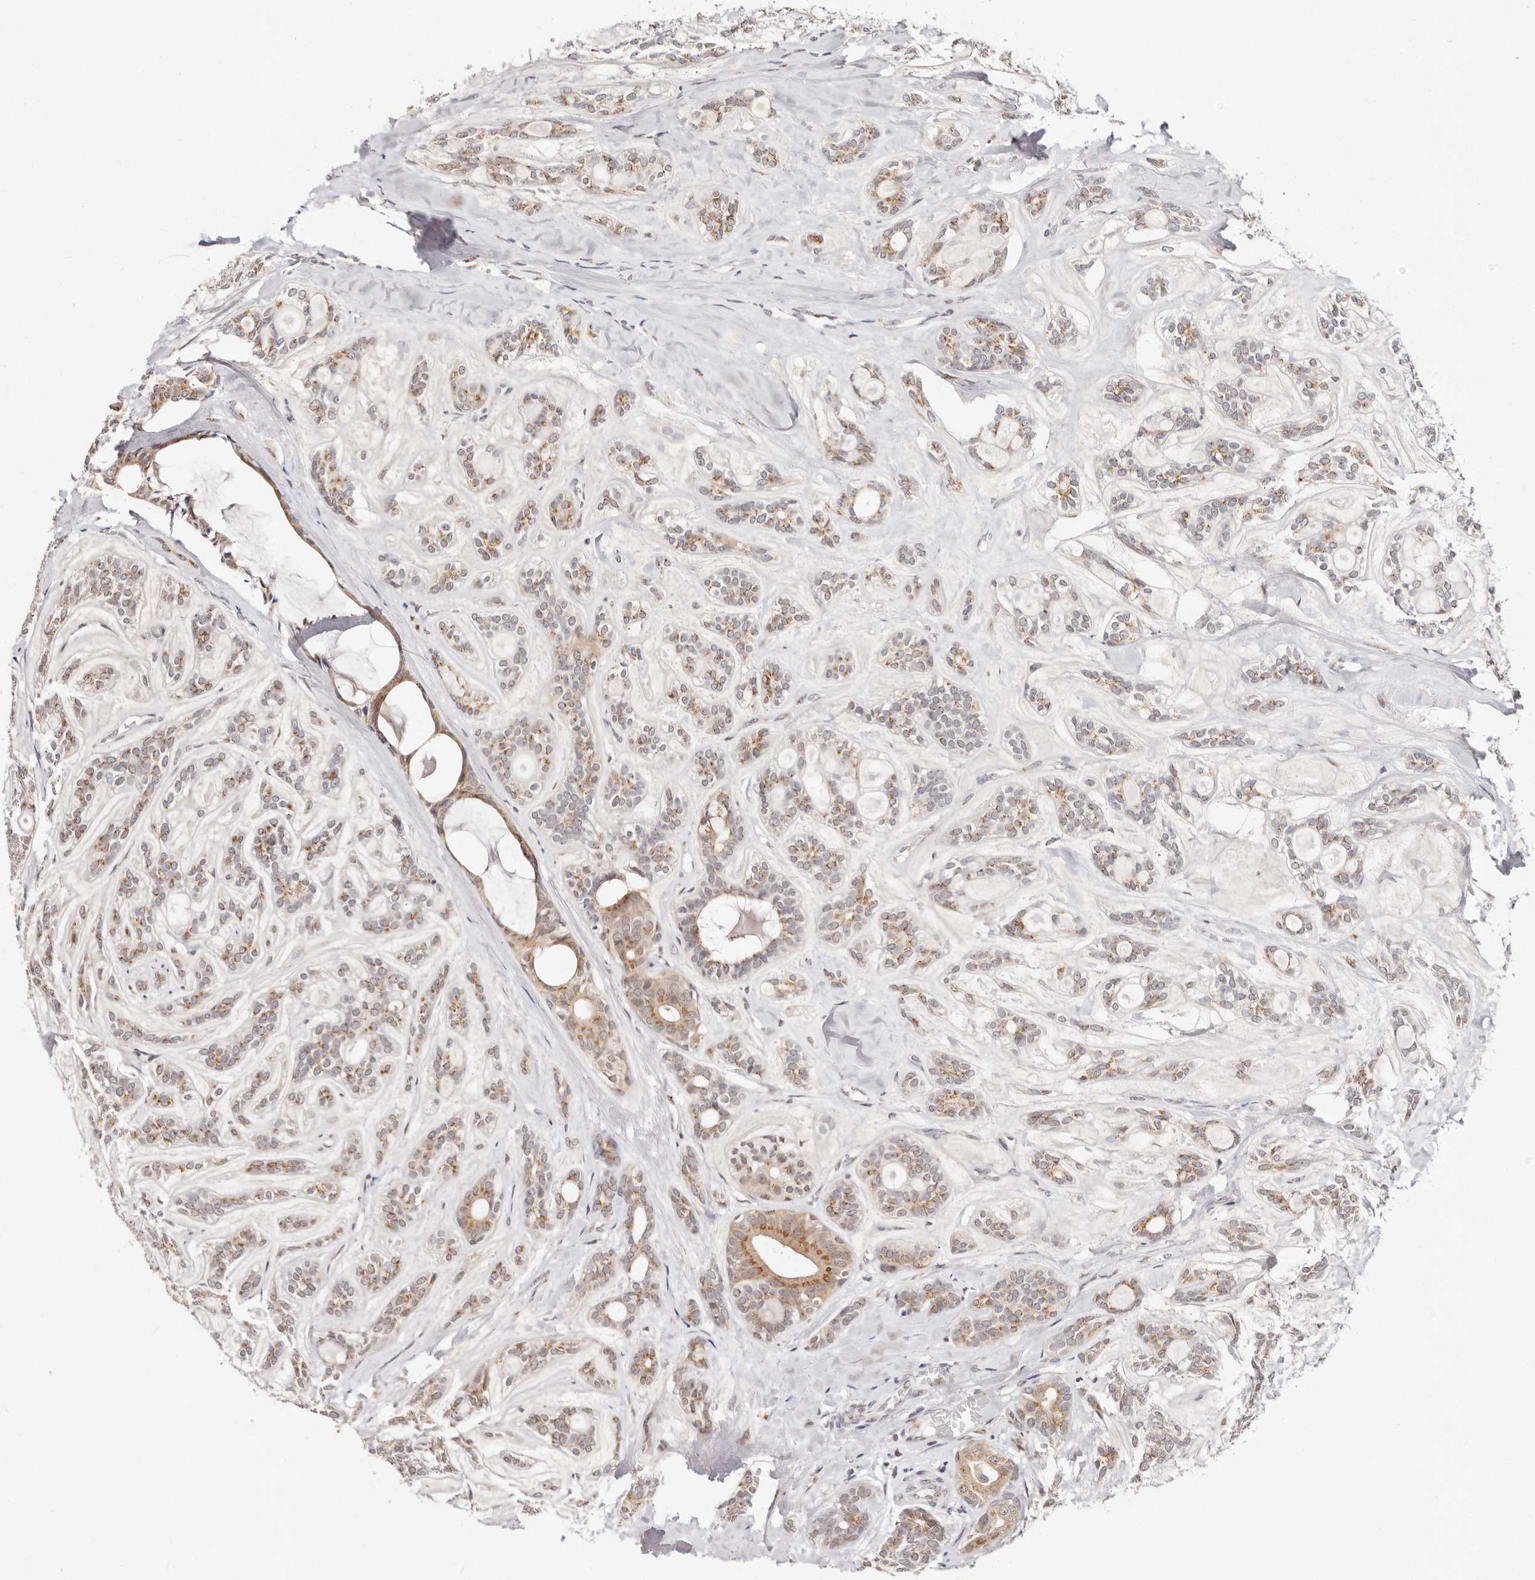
{"staining": {"intensity": "moderate", "quantity": ">75%", "location": "cytoplasmic/membranous"}, "tissue": "head and neck cancer", "cell_type": "Tumor cells", "image_type": "cancer", "snomed": [{"axis": "morphology", "description": "Adenocarcinoma, NOS"}, {"axis": "topography", "description": "Head-Neck"}], "caption": "Human head and neck cancer (adenocarcinoma) stained with a brown dye demonstrates moderate cytoplasmic/membranous positive staining in approximately >75% of tumor cells.", "gene": "VIPAS39", "patient": {"sex": "male", "age": 66}}